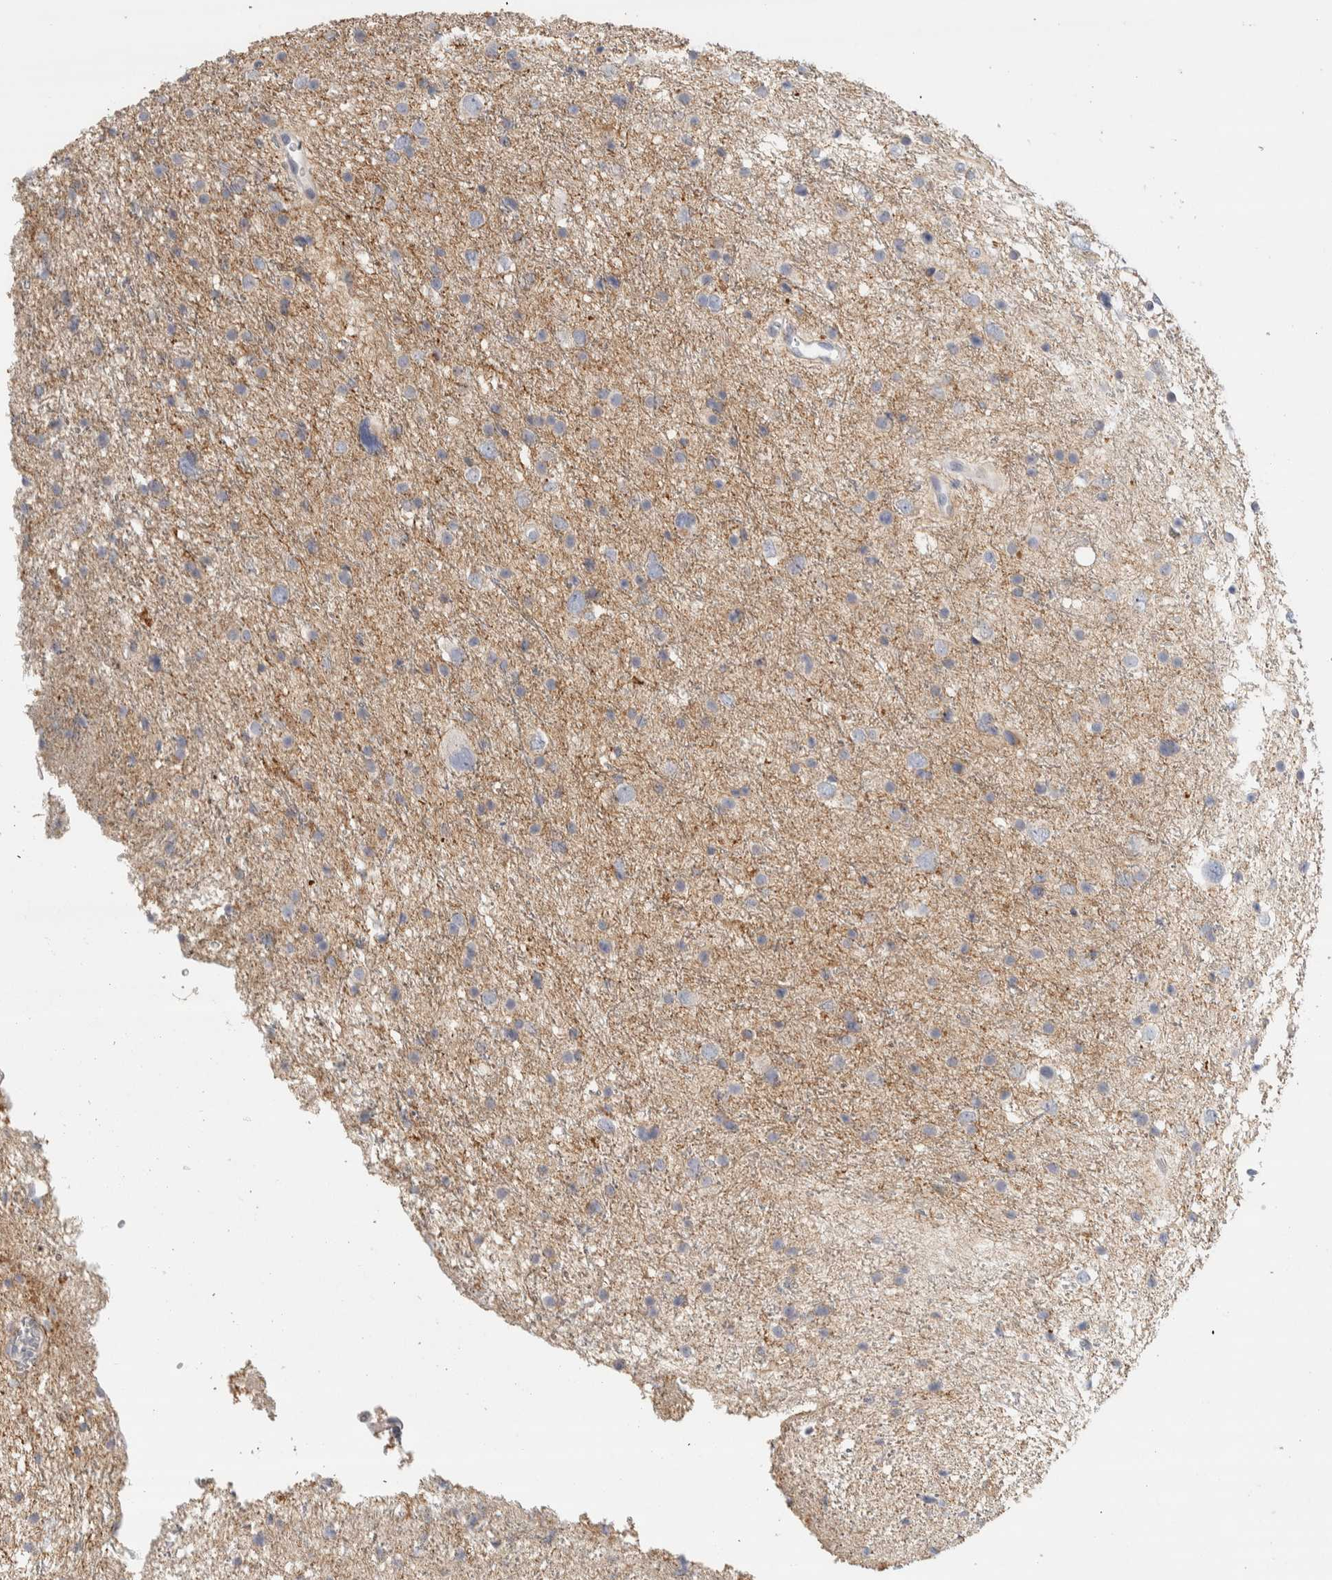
{"staining": {"intensity": "weak", "quantity": "<25%", "location": "cytoplasmic/membranous"}, "tissue": "glioma", "cell_type": "Tumor cells", "image_type": "cancer", "snomed": [{"axis": "morphology", "description": "Glioma, malignant, Low grade"}, {"axis": "topography", "description": "Brain"}], "caption": "High magnification brightfield microscopy of malignant low-grade glioma stained with DAB (3,3'-diaminobenzidine) (brown) and counterstained with hematoxylin (blue): tumor cells show no significant staining.", "gene": "DCXR", "patient": {"sex": "female", "age": 37}}